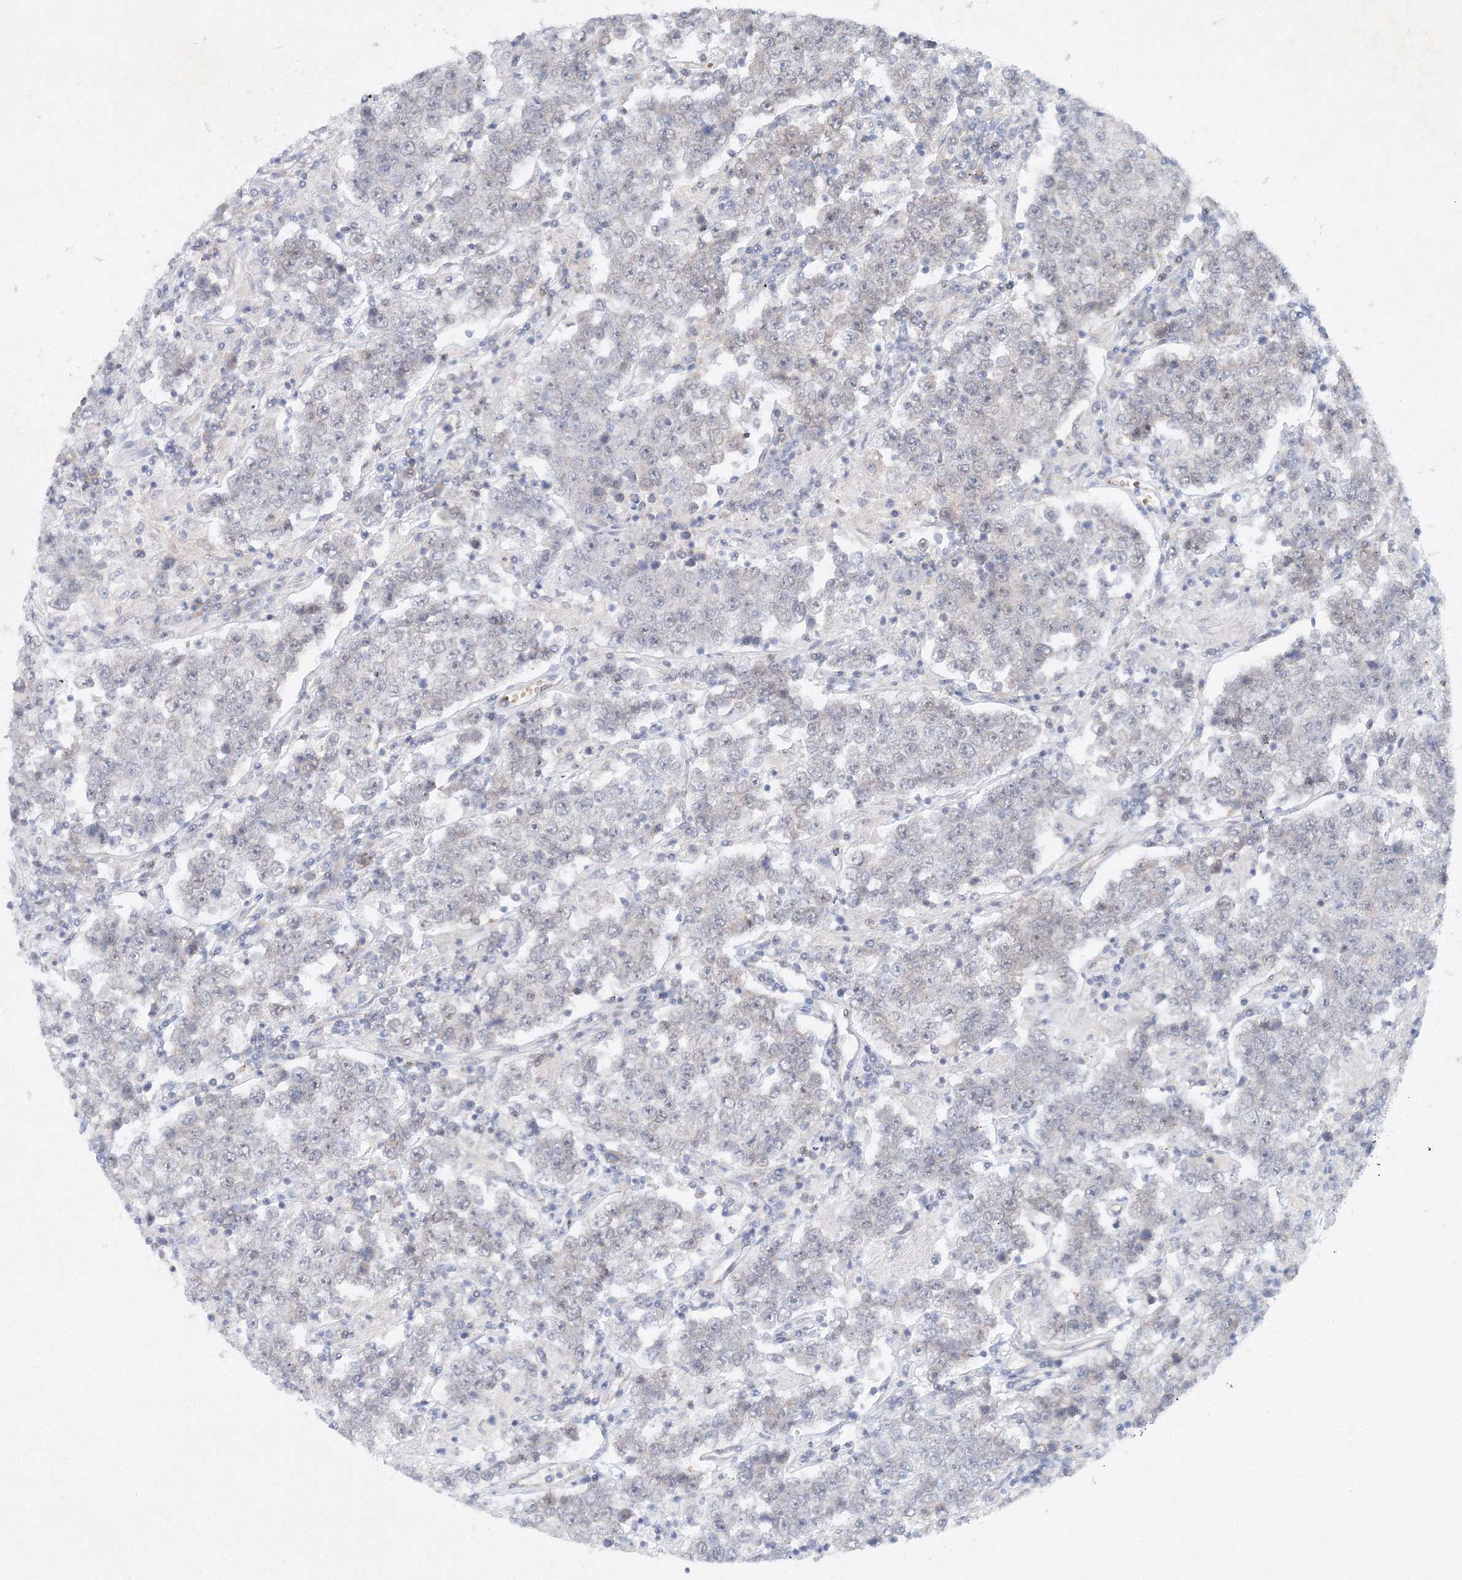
{"staining": {"intensity": "negative", "quantity": "none", "location": "none"}, "tissue": "testis cancer", "cell_type": "Tumor cells", "image_type": "cancer", "snomed": [{"axis": "morphology", "description": "Normal tissue, NOS"}, {"axis": "morphology", "description": "Urothelial carcinoma, High grade"}, {"axis": "morphology", "description": "Seminoma, NOS"}, {"axis": "morphology", "description": "Carcinoma, Embryonal, NOS"}, {"axis": "topography", "description": "Urinary bladder"}, {"axis": "topography", "description": "Testis"}], "caption": "Immunohistochemistry photomicrograph of human embryonal carcinoma (testis) stained for a protein (brown), which displays no expression in tumor cells.", "gene": "SH3BP5", "patient": {"sex": "male", "age": 41}}